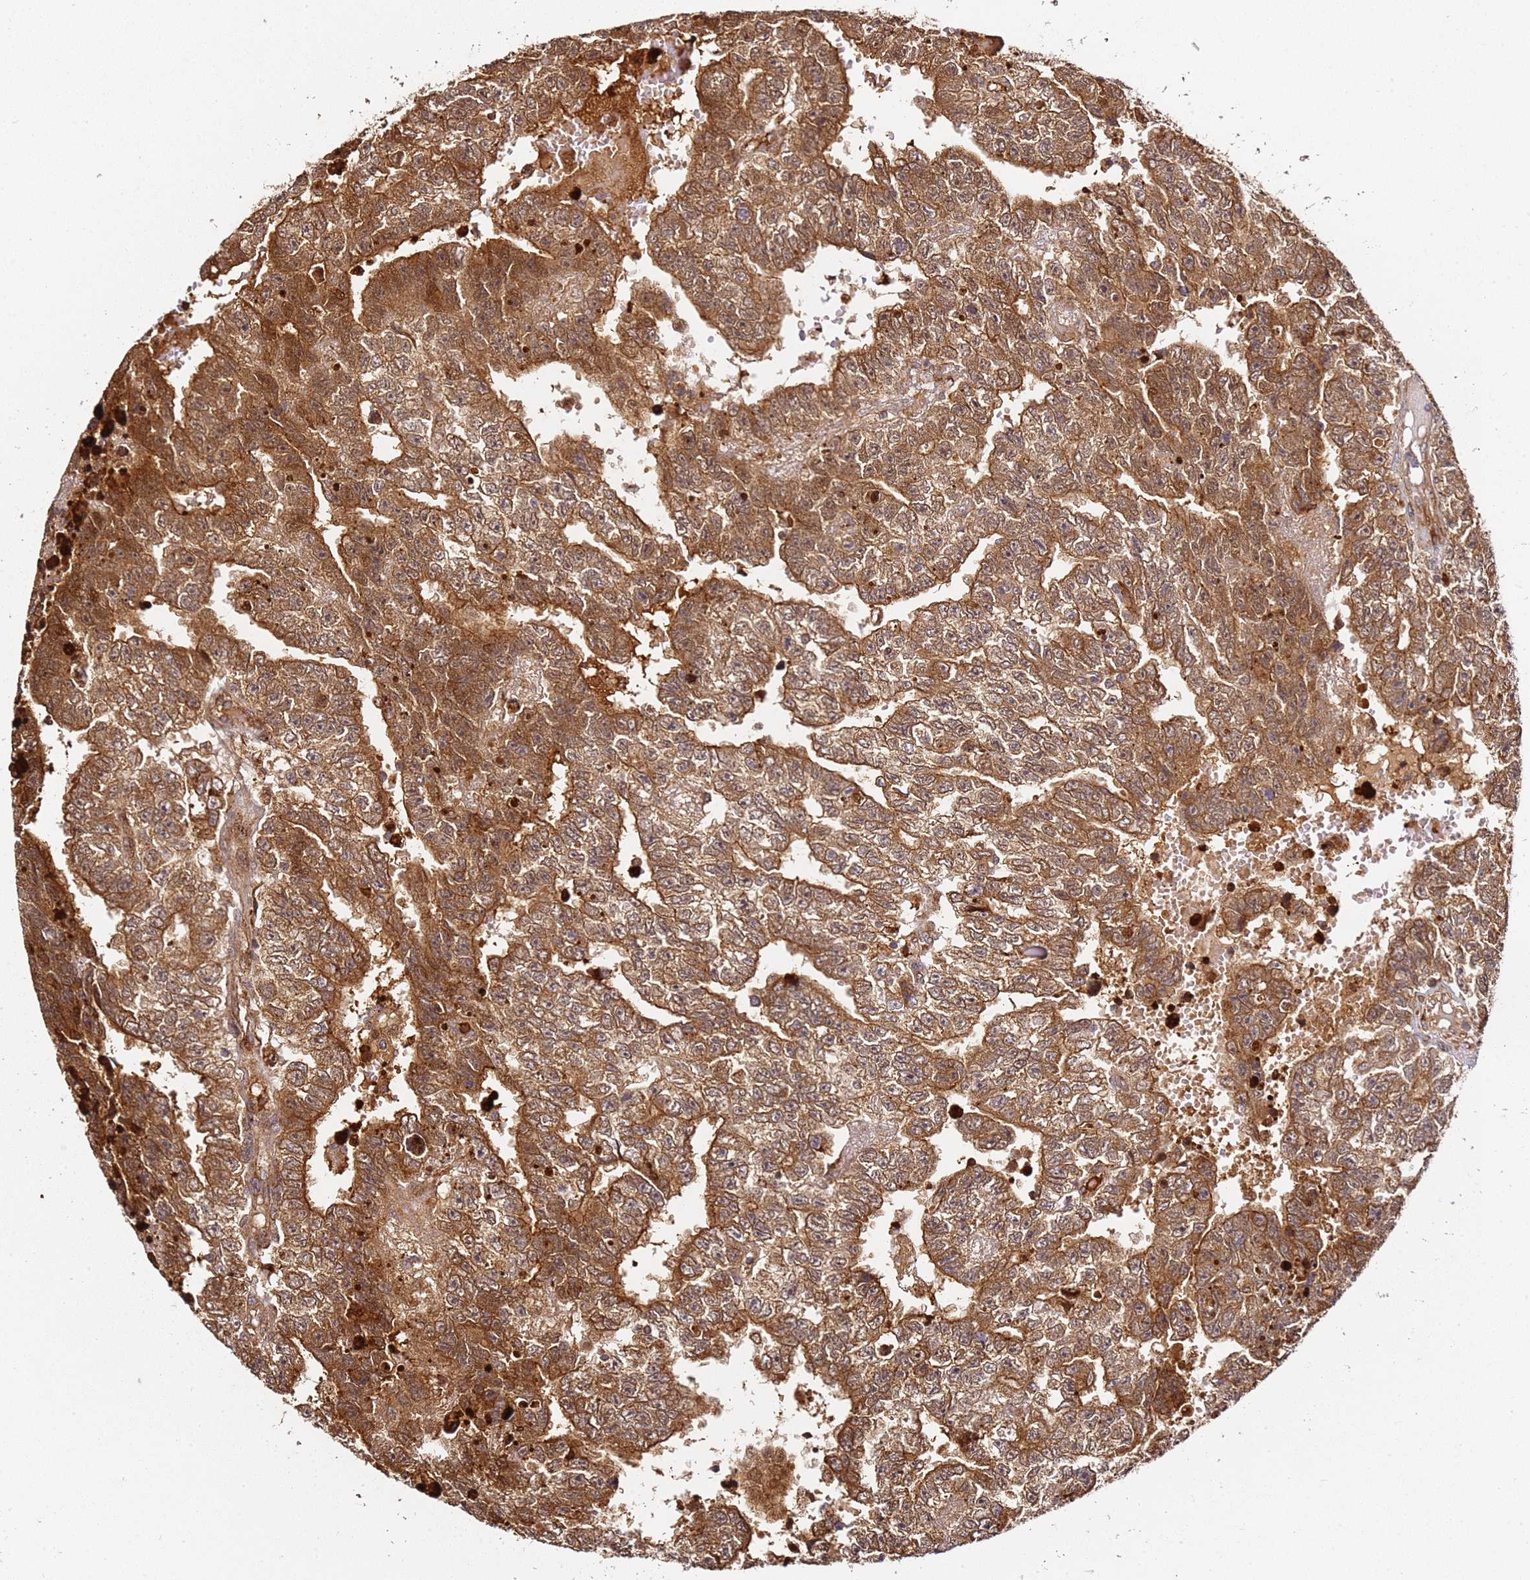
{"staining": {"intensity": "moderate", "quantity": ">75%", "location": "cytoplasmic/membranous"}, "tissue": "testis cancer", "cell_type": "Tumor cells", "image_type": "cancer", "snomed": [{"axis": "morphology", "description": "Carcinoma, Embryonal, NOS"}, {"axis": "topography", "description": "Testis"}], "caption": "This is an image of immunohistochemistry staining of testis embryonal carcinoma, which shows moderate staining in the cytoplasmic/membranous of tumor cells.", "gene": "SMOX", "patient": {"sex": "male", "age": 25}}